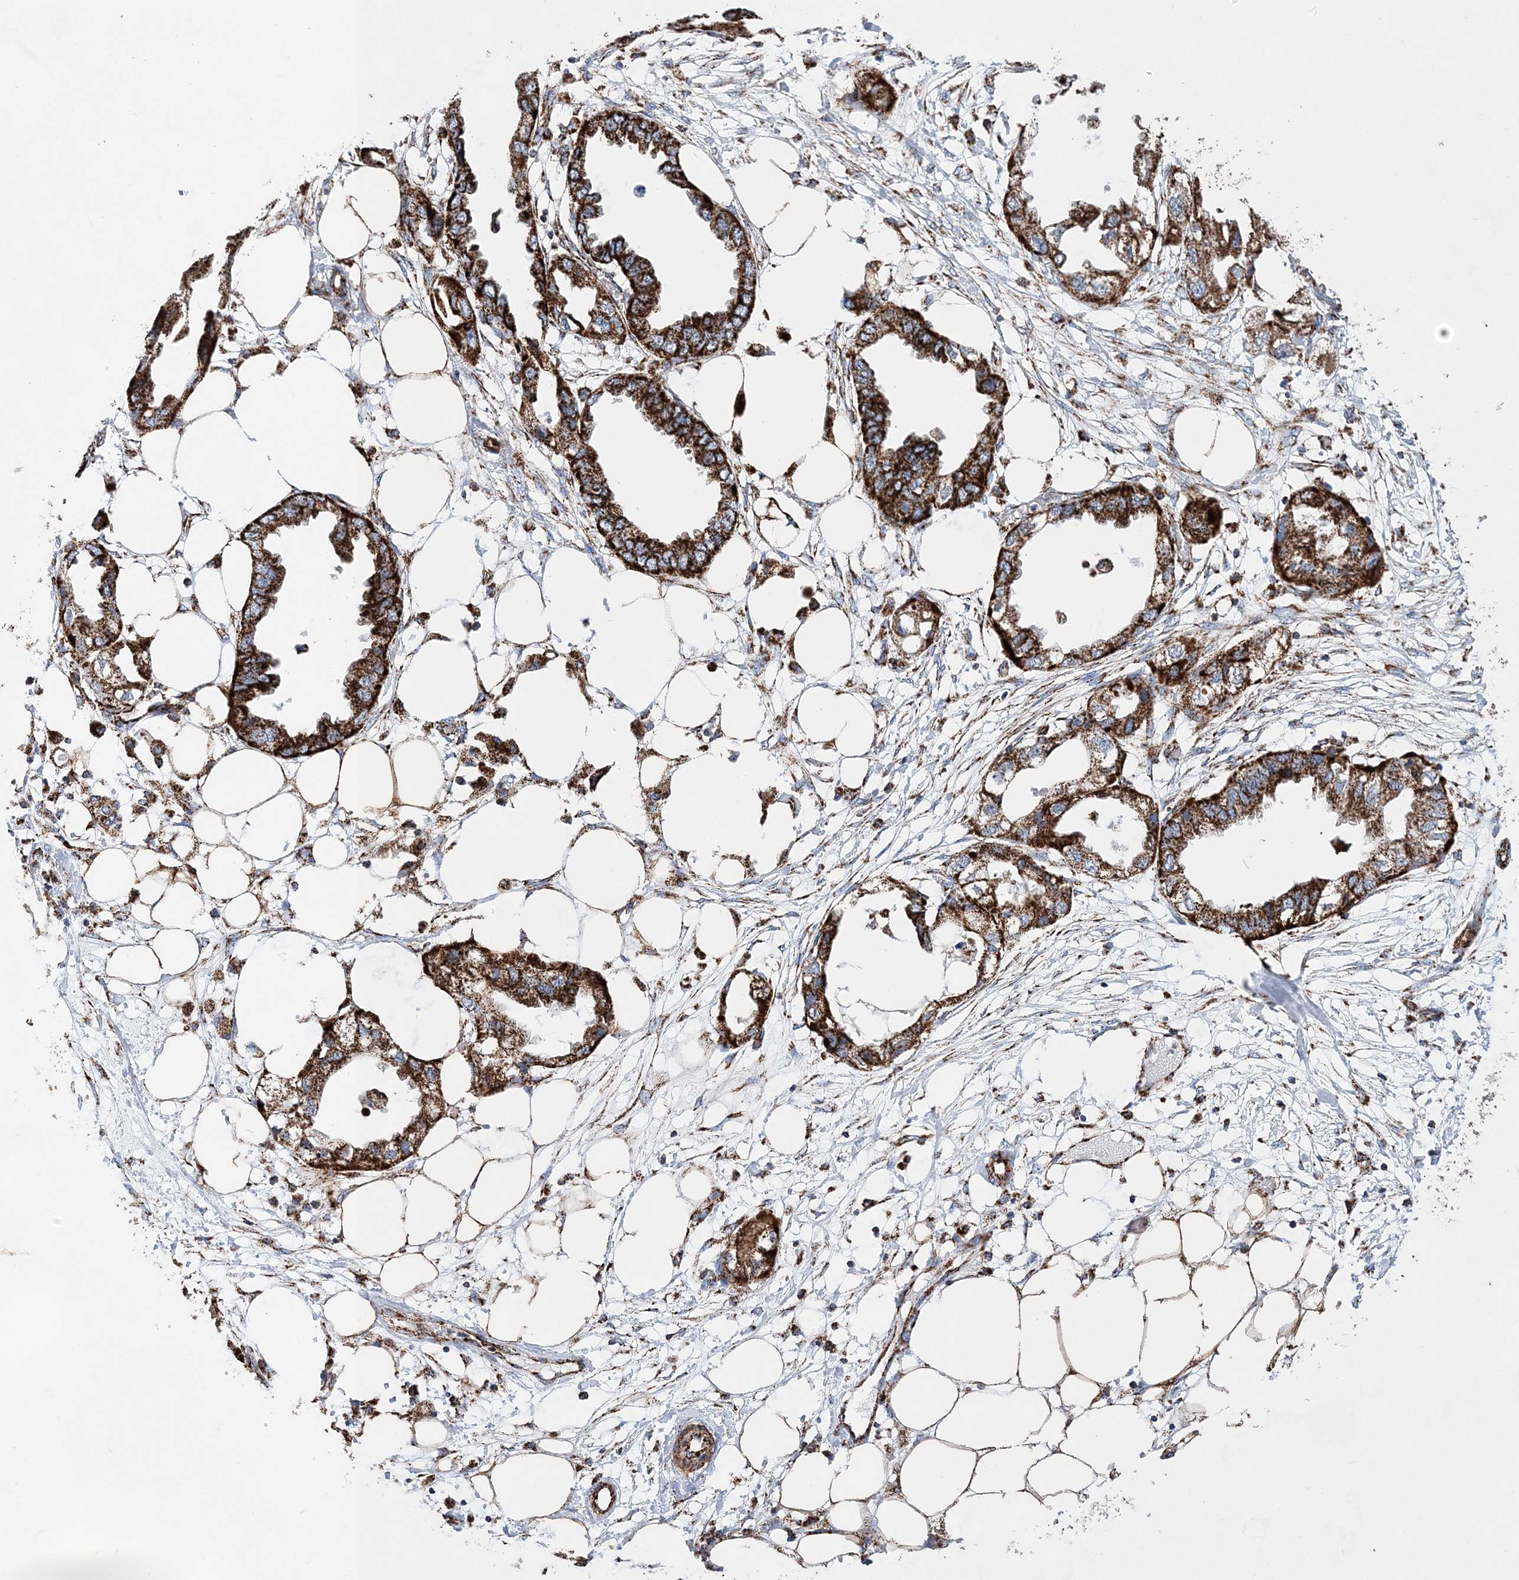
{"staining": {"intensity": "strong", "quantity": ">75%", "location": "cytoplasmic/membranous"}, "tissue": "endometrial cancer", "cell_type": "Tumor cells", "image_type": "cancer", "snomed": [{"axis": "morphology", "description": "Adenocarcinoma, NOS"}, {"axis": "morphology", "description": "Adenocarcinoma, metastatic, NOS"}, {"axis": "topography", "description": "Adipose tissue"}, {"axis": "topography", "description": "Endometrium"}], "caption": "This photomicrograph reveals IHC staining of endometrial adenocarcinoma, with high strong cytoplasmic/membranous expression in about >75% of tumor cells.", "gene": "ACOT9", "patient": {"sex": "female", "age": 67}}